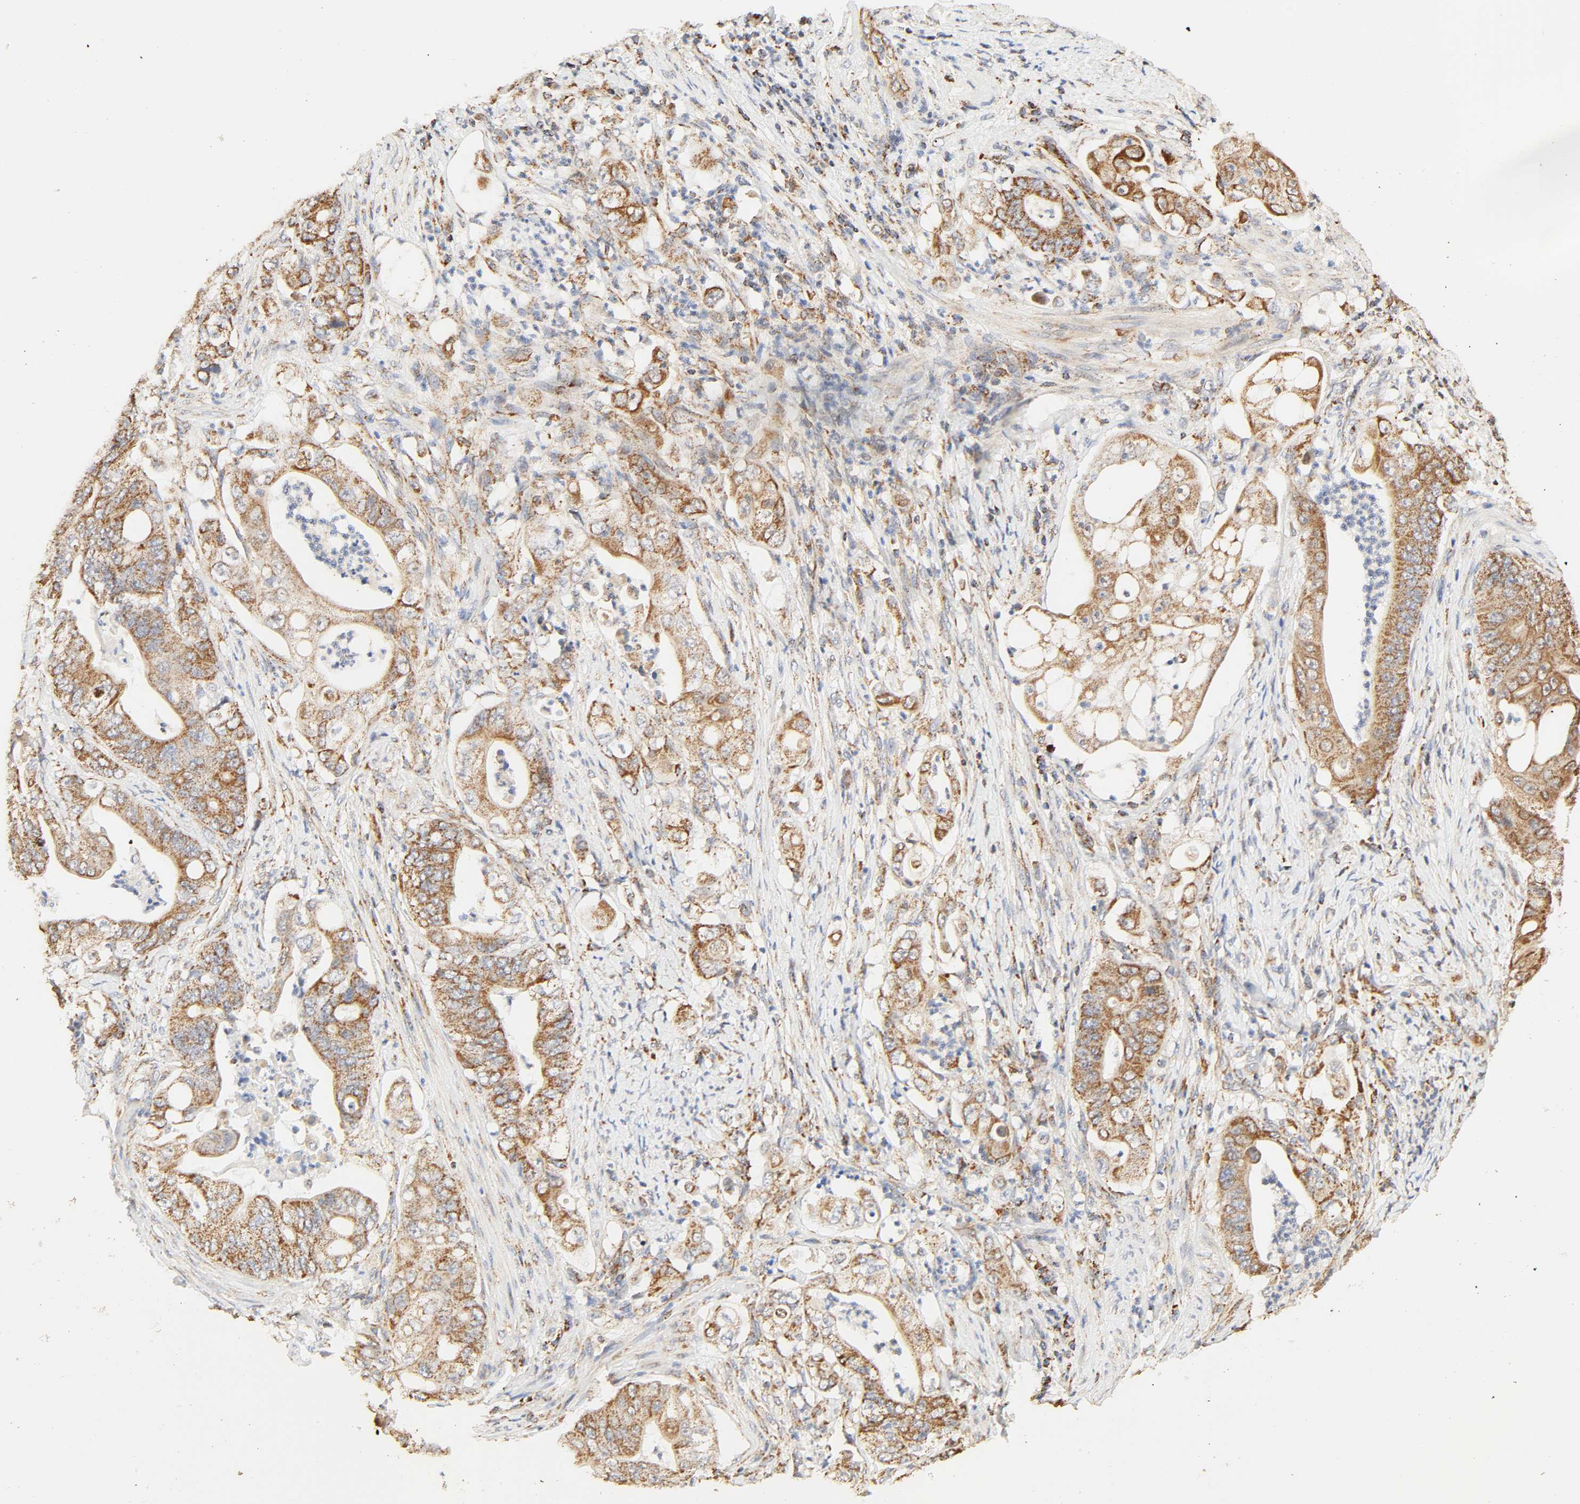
{"staining": {"intensity": "moderate", "quantity": ">75%", "location": "cytoplasmic/membranous"}, "tissue": "stomach cancer", "cell_type": "Tumor cells", "image_type": "cancer", "snomed": [{"axis": "morphology", "description": "Adenocarcinoma, NOS"}, {"axis": "topography", "description": "Stomach"}], "caption": "IHC of human stomach adenocarcinoma displays medium levels of moderate cytoplasmic/membranous staining in approximately >75% of tumor cells.", "gene": "ZMAT5", "patient": {"sex": "female", "age": 73}}